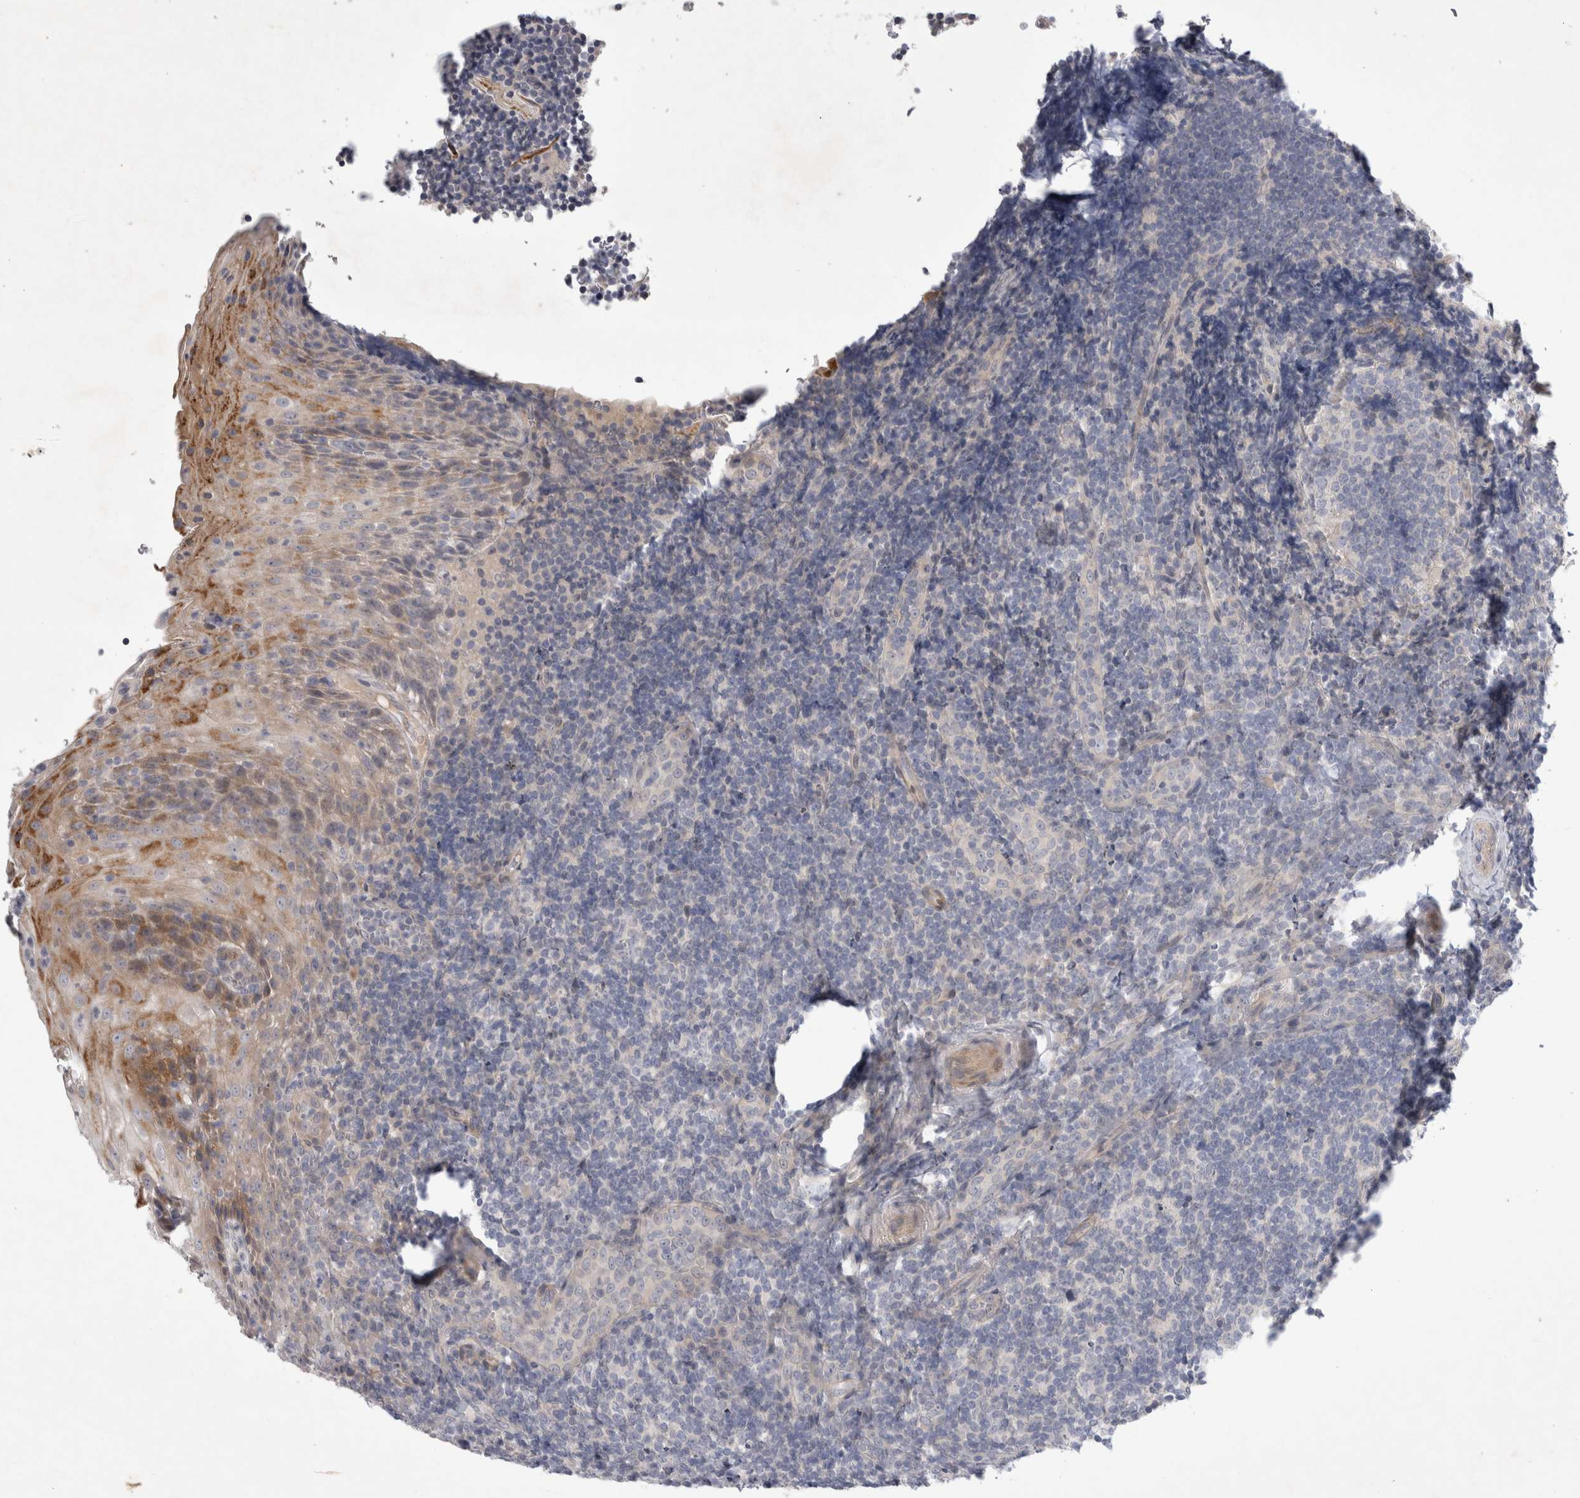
{"staining": {"intensity": "negative", "quantity": "none", "location": "none"}, "tissue": "tonsil", "cell_type": "Germinal center cells", "image_type": "normal", "snomed": [{"axis": "morphology", "description": "Normal tissue, NOS"}, {"axis": "topography", "description": "Tonsil"}], "caption": "High magnification brightfield microscopy of benign tonsil stained with DAB (brown) and counterstained with hematoxylin (blue): germinal center cells show no significant staining.", "gene": "BZW2", "patient": {"sex": "male", "age": 37}}